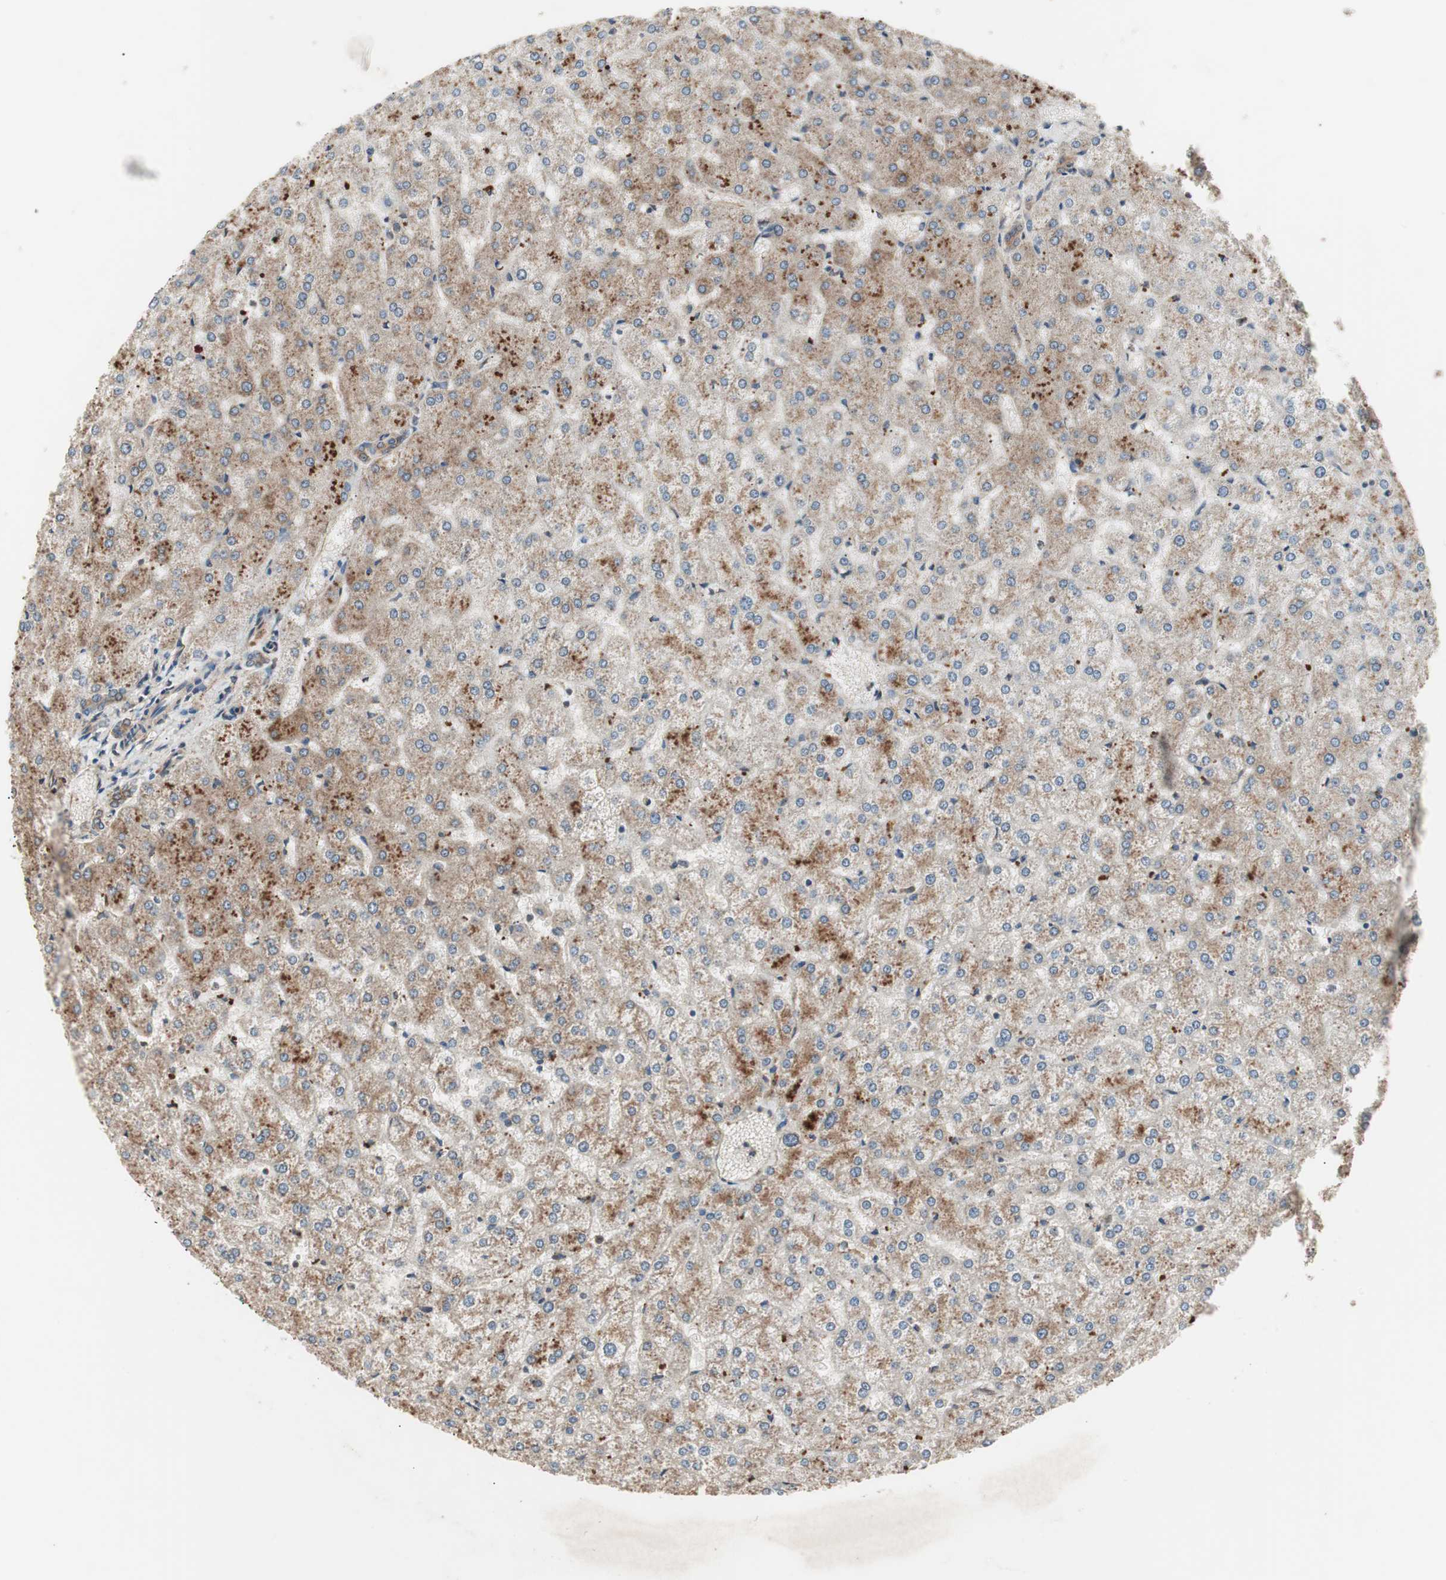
{"staining": {"intensity": "moderate", "quantity": ">75%", "location": "cytoplasmic/membranous"}, "tissue": "liver", "cell_type": "Cholangiocytes", "image_type": "normal", "snomed": [{"axis": "morphology", "description": "Normal tissue, NOS"}, {"axis": "topography", "description": "Liver"}], "caption": "DAB (3,3'-diaminobenzidine) immunohistochemical staining of unremarkable human liver exhibits moderate cytoplasmic/membranous protein expression in approximately >75% of cholangiocytes.", "gene": "LZTS1", "patient": {"sex": "female", "age": 32}}